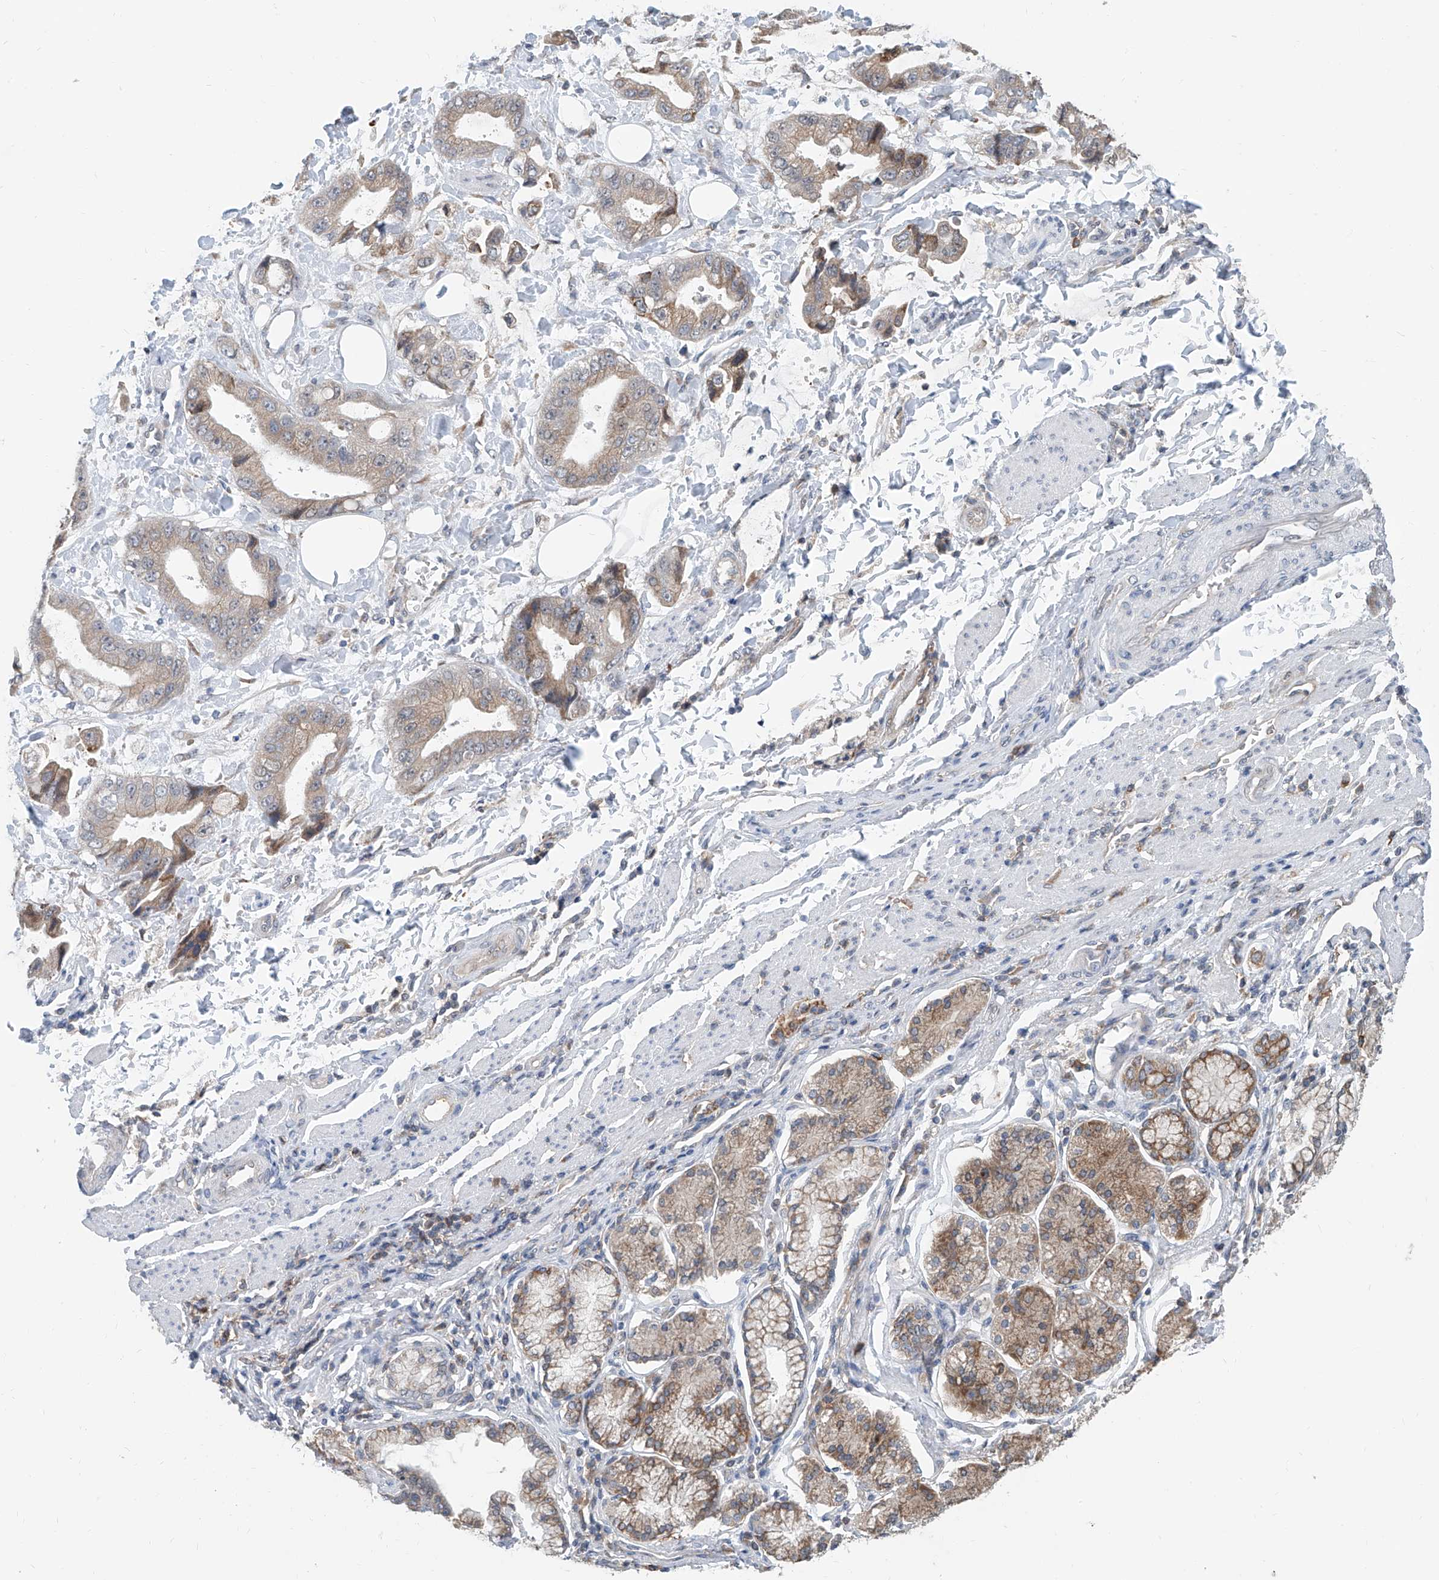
{"staining": {"intensity": "weak", "quantity": ">75%", "location": "cytoplasmic/membranous"}, "tissue": "stomach cancer", "cell_type": "Tumor cells", "image_type": "cancer", "snomed": [{"axis": "morphology", "description": "Adenocarcinoma, NOS"}, {"axis": "topography", "description": "Stomach"}], "caption": "Immunohistochemical staining of human stomach adenocarcinoma shows low levels of weak cytoplasmic/membranous protein staining in about >75% of tumor cells.", "gene": "KCNK10", "patient": {"sex": "male", "age": 62}}